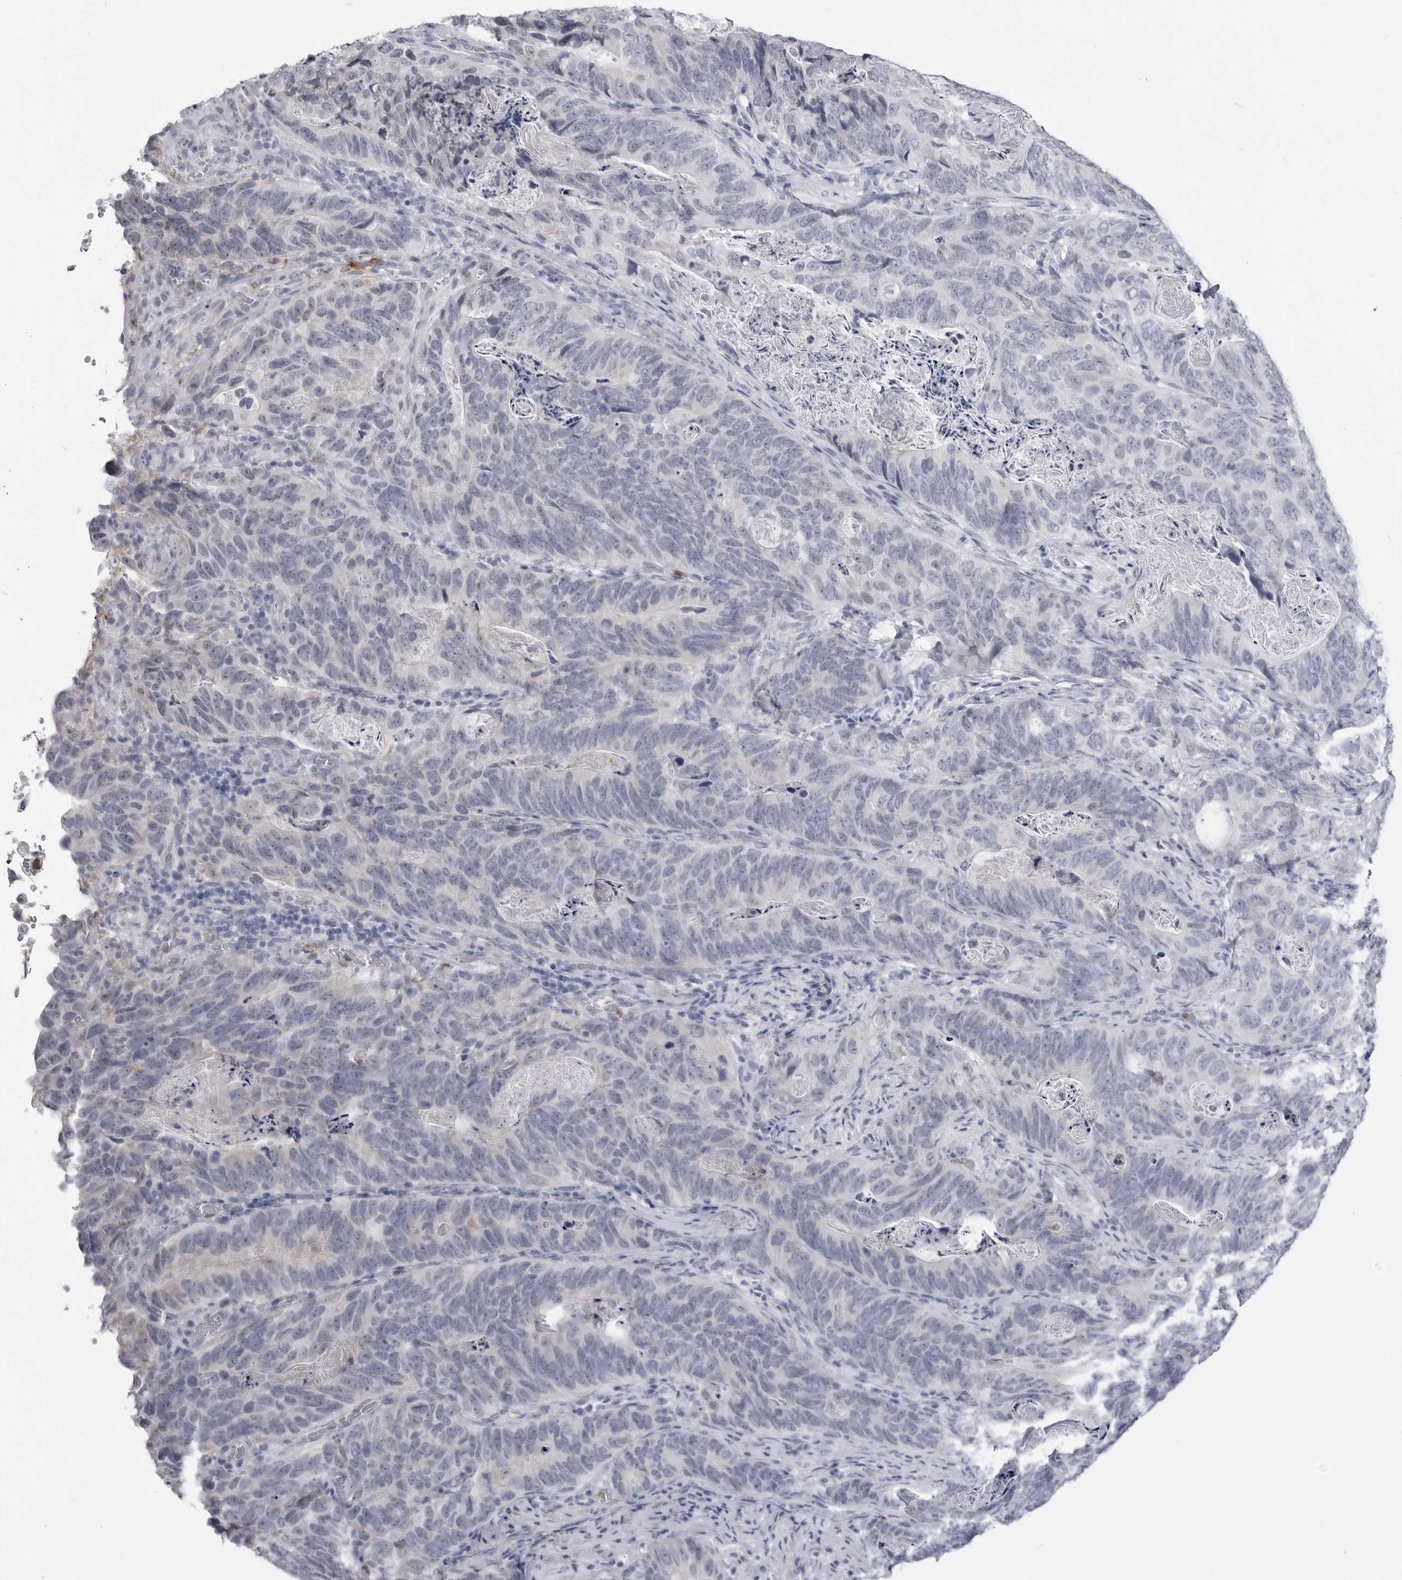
{"staining": {"intensity": "negative", "quantity": "none", "location": "none"}, "tissue": "stomach cancer", "cell_type": "Tumor cells", "image_type": "cancer", "snomed": [{"axis": "morphology", "description": "Normal tissue, NOS"}, {"axis": "morphology", "description": "Adenocarcinoma, NOS"}, {"axis": "topography", "description": "Stomach"}], "caption": "Tumor cells show no significant positivity in adenocarcinoma (stomach).", "gene": "STAP2", "patient": {"sex": "female", "age": 89}}